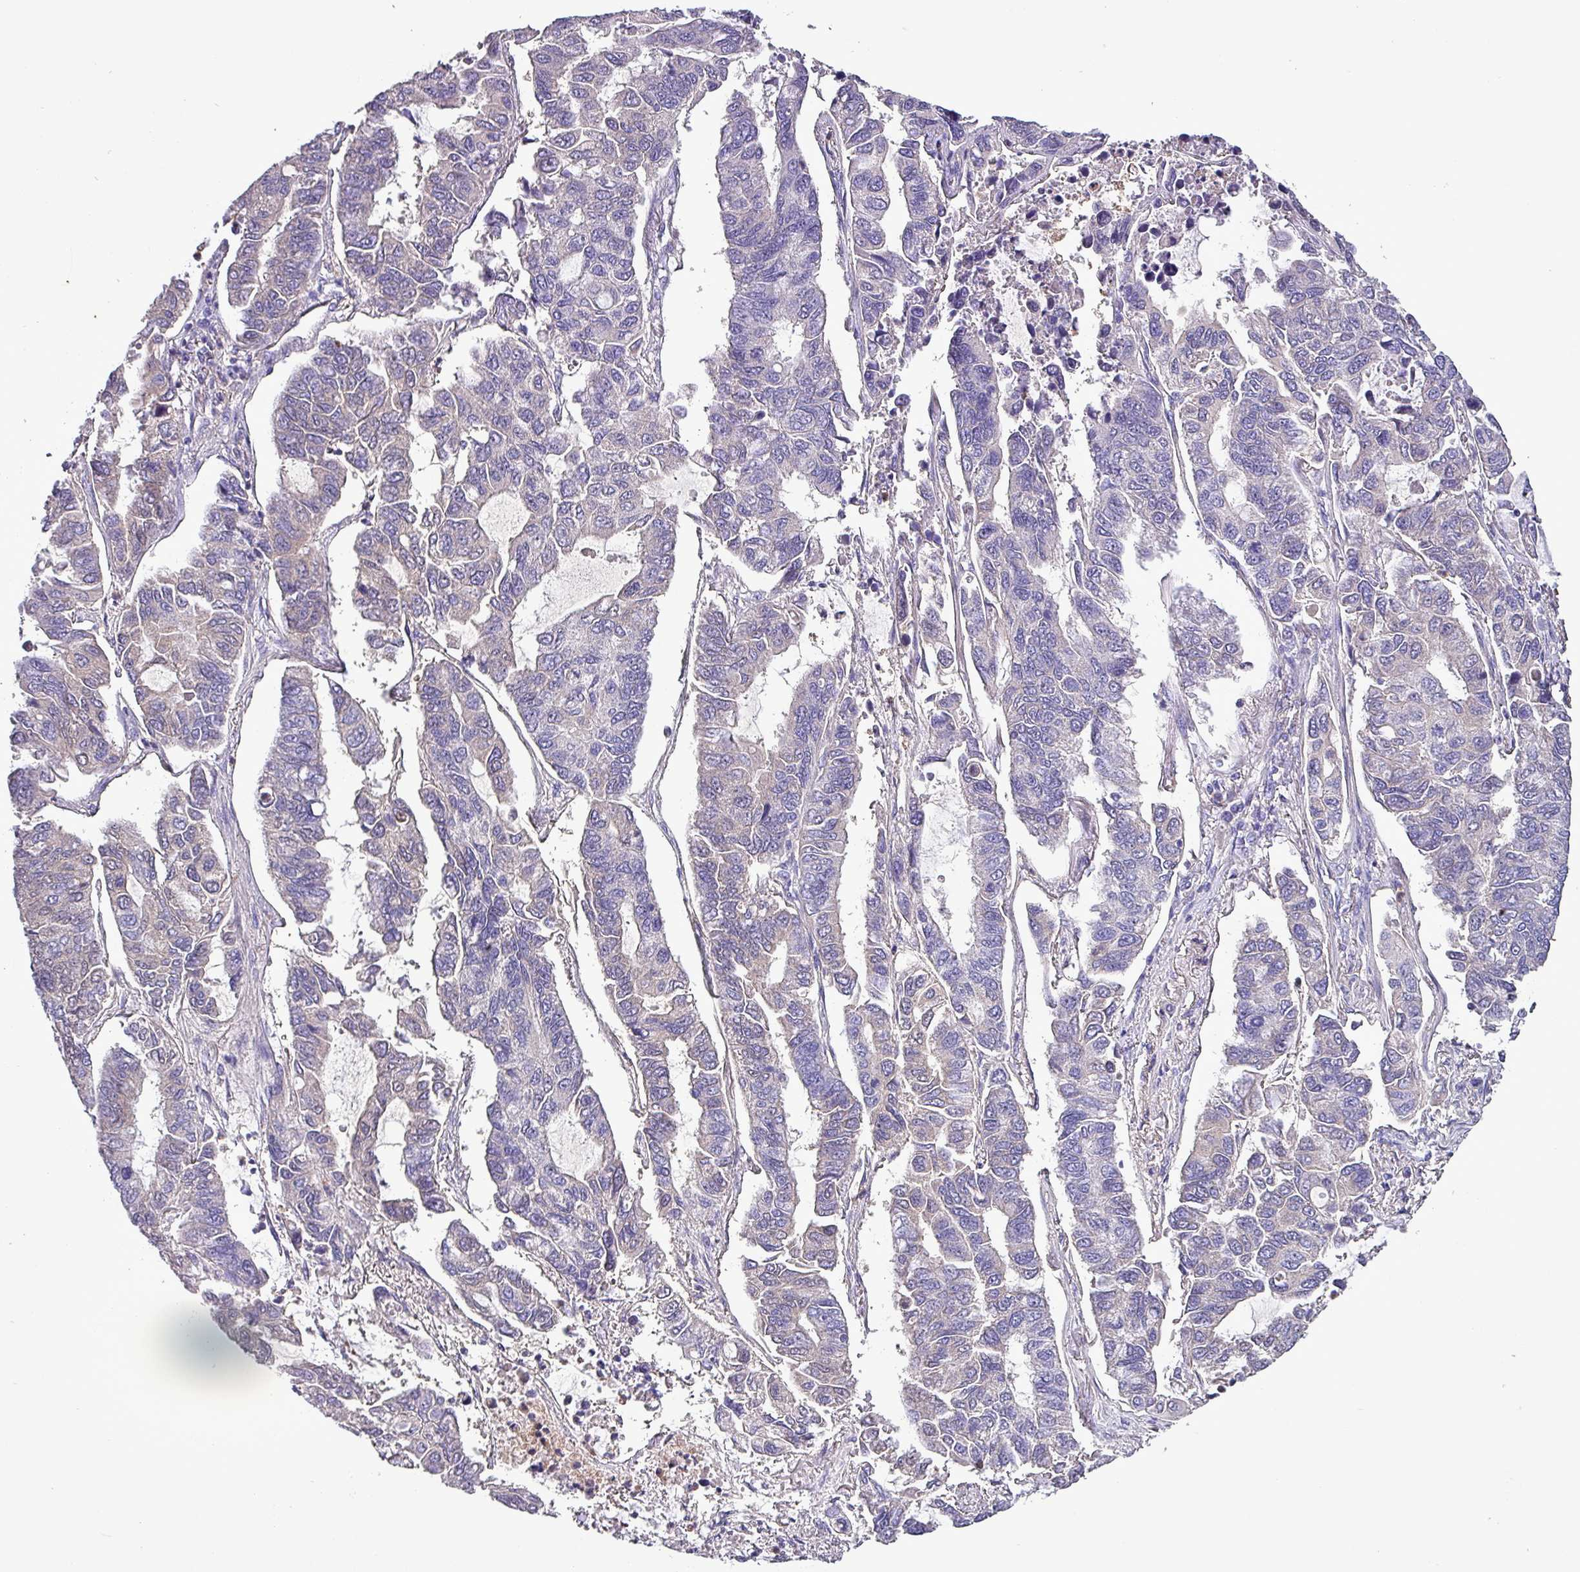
{"staining": {"intensity": "negative", "quantity": "none", "location": "none"}, "tissue": "lung cancer", "cell_type": "Tumor cells", "image_type": "cancer", "snomed": [{"axis": "morphology", "description": "Adenocarcinoma, NOS"}, {"axis": "topography", "description": "Lung"}], "caption": "Immunohistochemical staining of human lung cancer (adenocarcinoma) exhibits no significant staining in tumor cells.", "gene": "HP", "patient": {"sex": "male", "age": 64}}